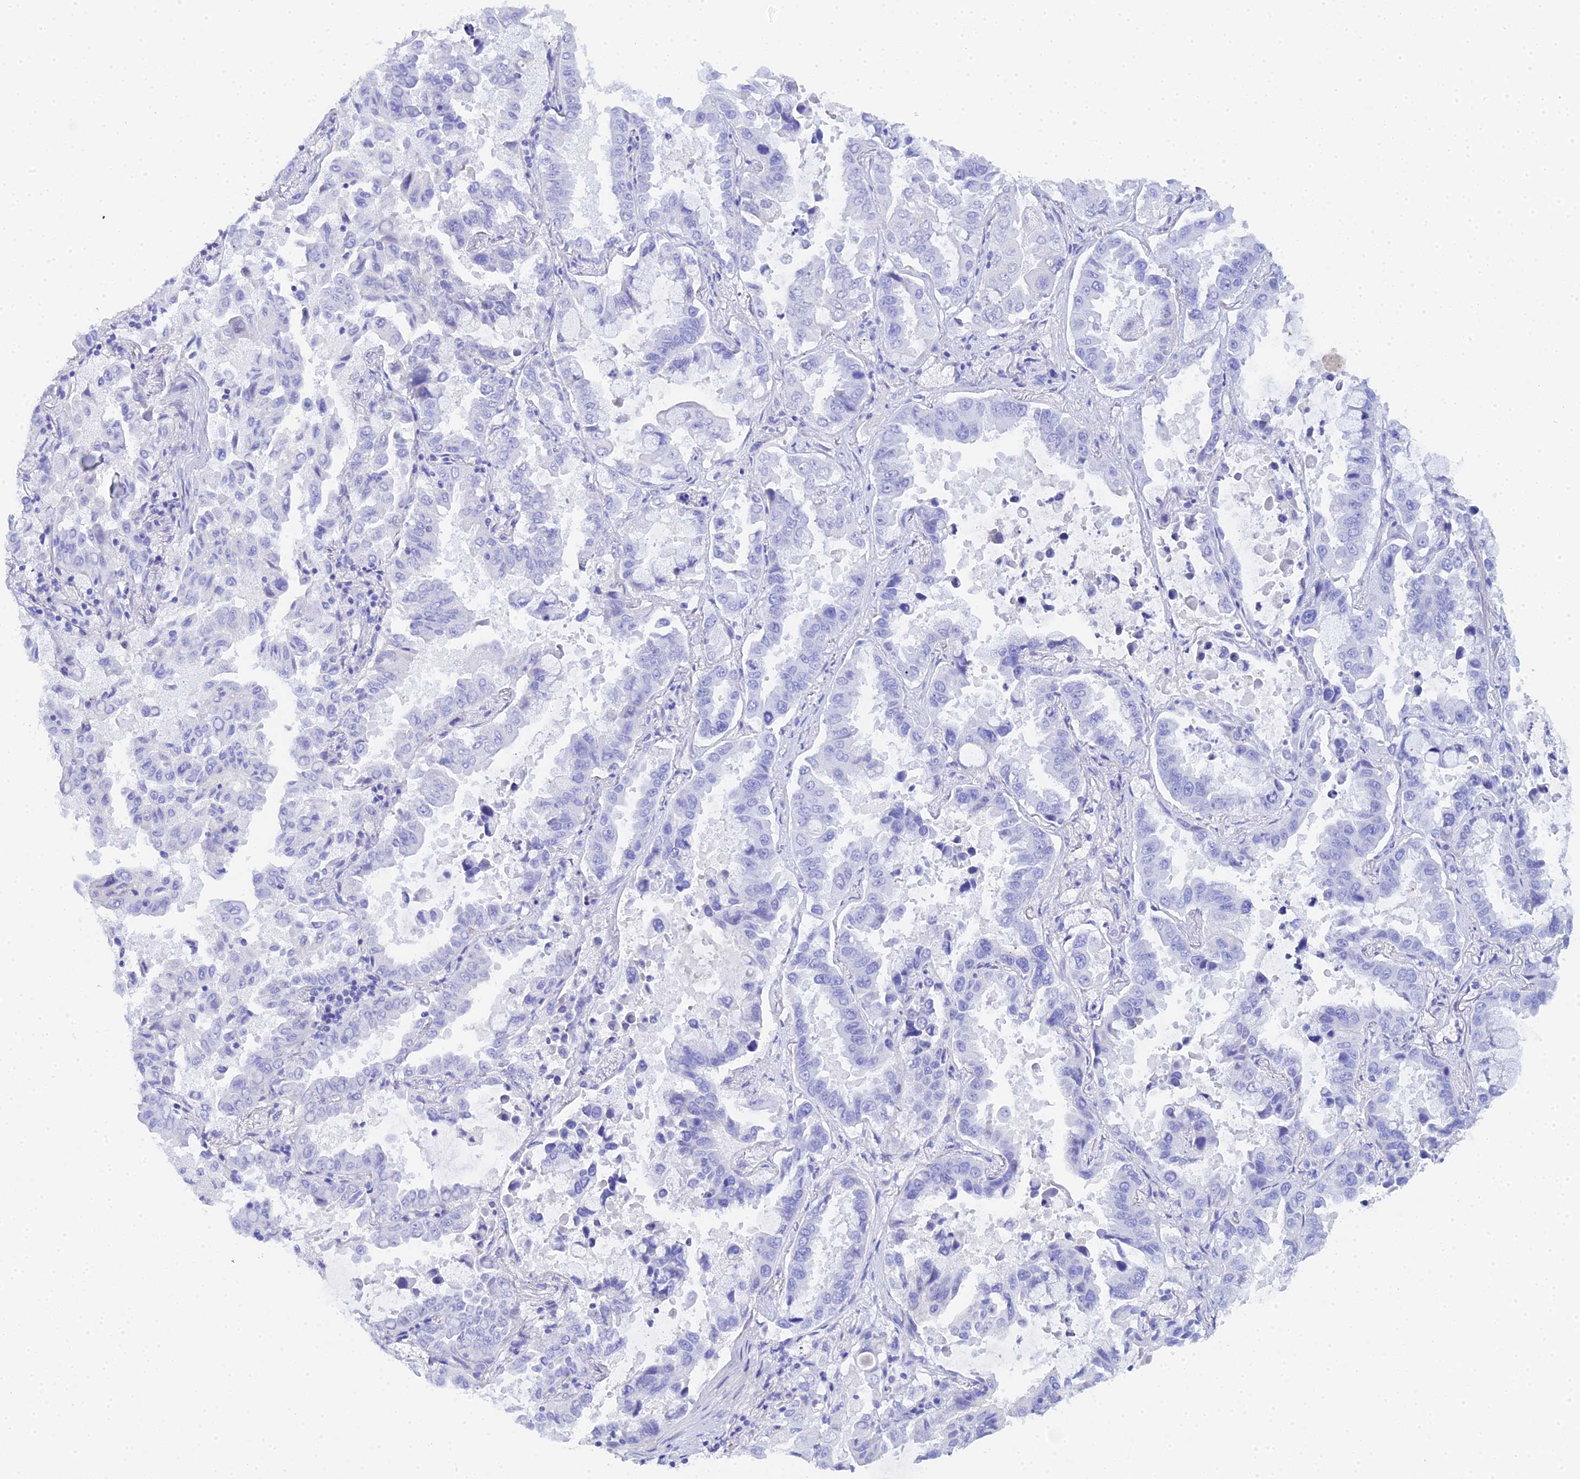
{"staining": {"intensity": "negative", "quantity": "none", "location": "none"}, "tissue": "lung cancer", "cell_type": "Tumor cells", "image_type": "cancer", "snomed": [{"axis": "morphology", "description": "Adenocarcinoma, NOS"}, {"axis": "topography", "description": "Lung"}], "caption": "An immunohistochemistry (IHC) photomicrograph of lung cancer (adenocarcinoma) is shown. There is no staining in tumor cells of lung cancer (adenocarcinoma).", "gene": "CELA3A", "patient": {"sex": "male", "age": 64}}